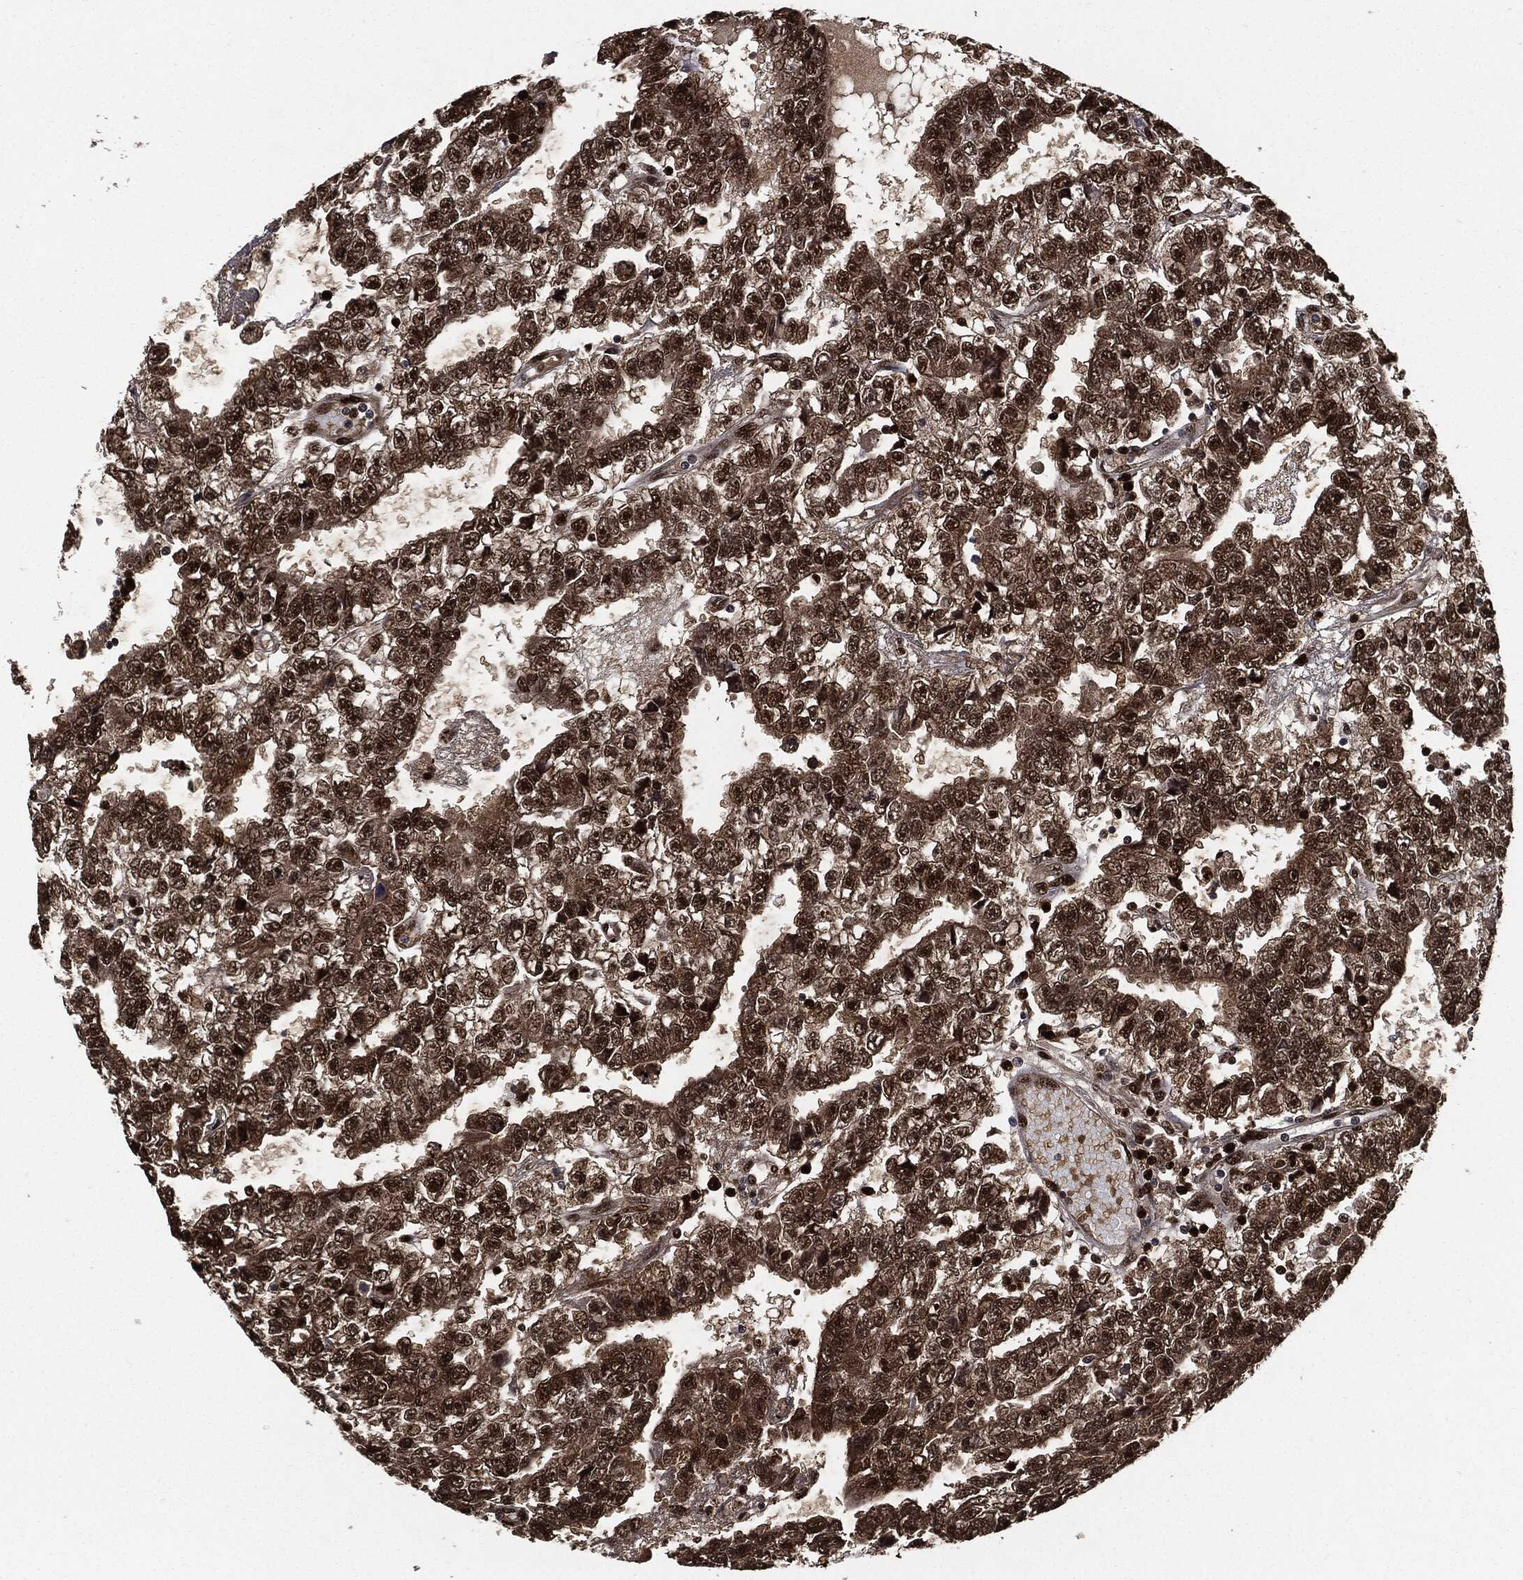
{"staining": {"intensity": "strong", "quantity": ">75%", "location": "nuclear"}, "tissue": "testis cancer", "cell_type": "Tumor cells", "image_type": "cancer", "snomed": [{"axis": "morphology", "description": "Carcinoma, Embryonal, NOS"}, {"axis": "topography", "description": "Testis"}], "caption": "Human embryonal carcinoma (testis) stained with a brown dye reveals strong nuclear positive expression in about >75% of tumor cells.", "gene": "PCNA", "patient": {"sex": "male", "age": 25}}